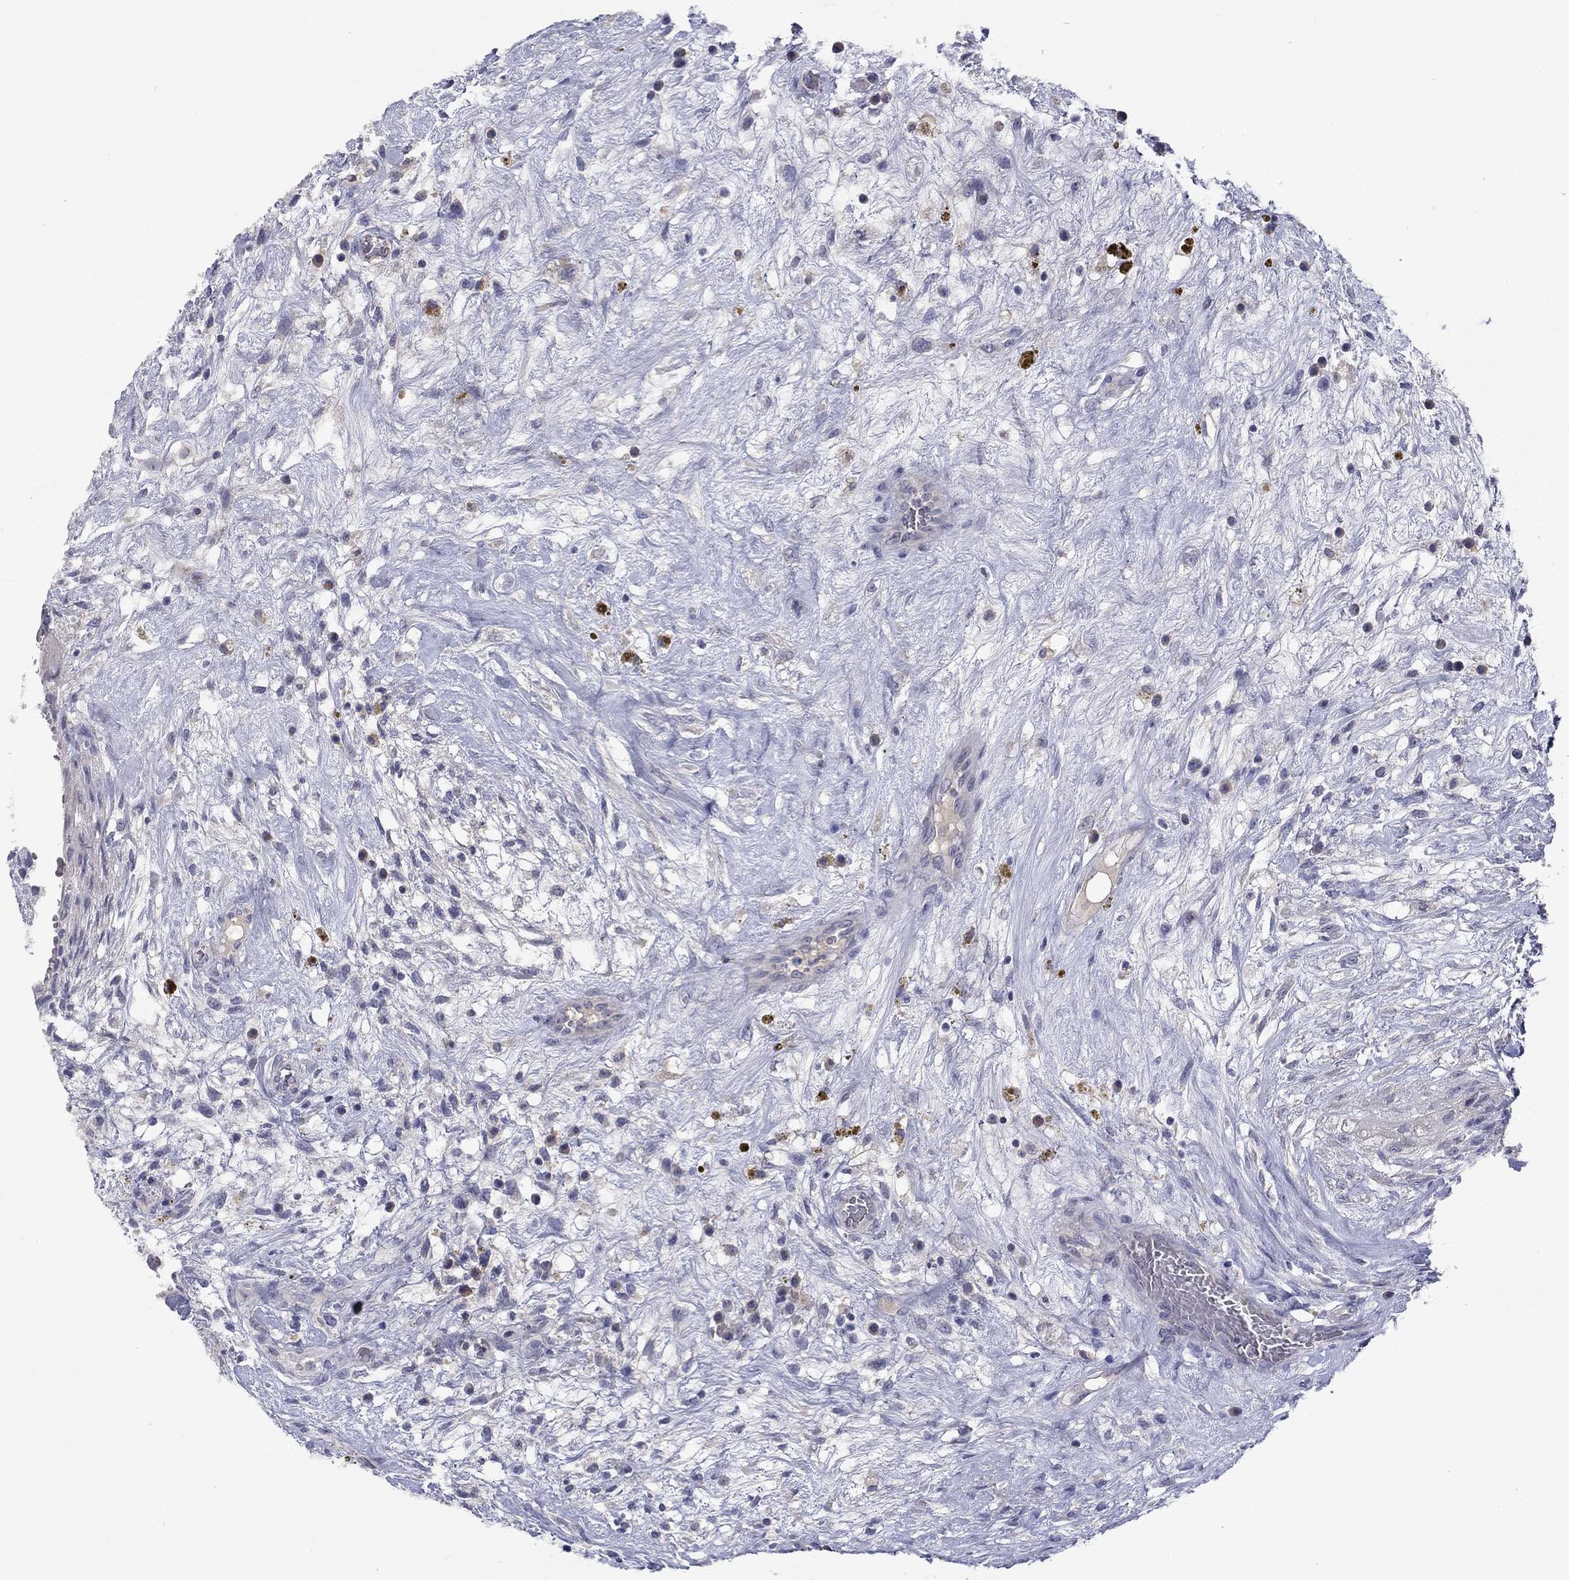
{"staining": {"intensity": "negative", "quantity": "none", "location": "none"}, "tissue": "testis cancer", "cell_type": "Tumor cells", "image_type": "cancer", "snomed": [{"axis": "morphology", "description": "Normal tissue, NOS"}, {"axis": "morphology", "description": "Carcinoma, Embryonal, NOS"}, {"axis": "topography", "description": "Testis"}, {"axis": "topography", "description": "Epididymis"}], "caption": "Embryonal carcinoma (testis) was stained to show a protein in brown. There is no significant positivity in tumor cells.", "gene": "CACNA1A", "patient": {"sex": "male", "age": 32}}